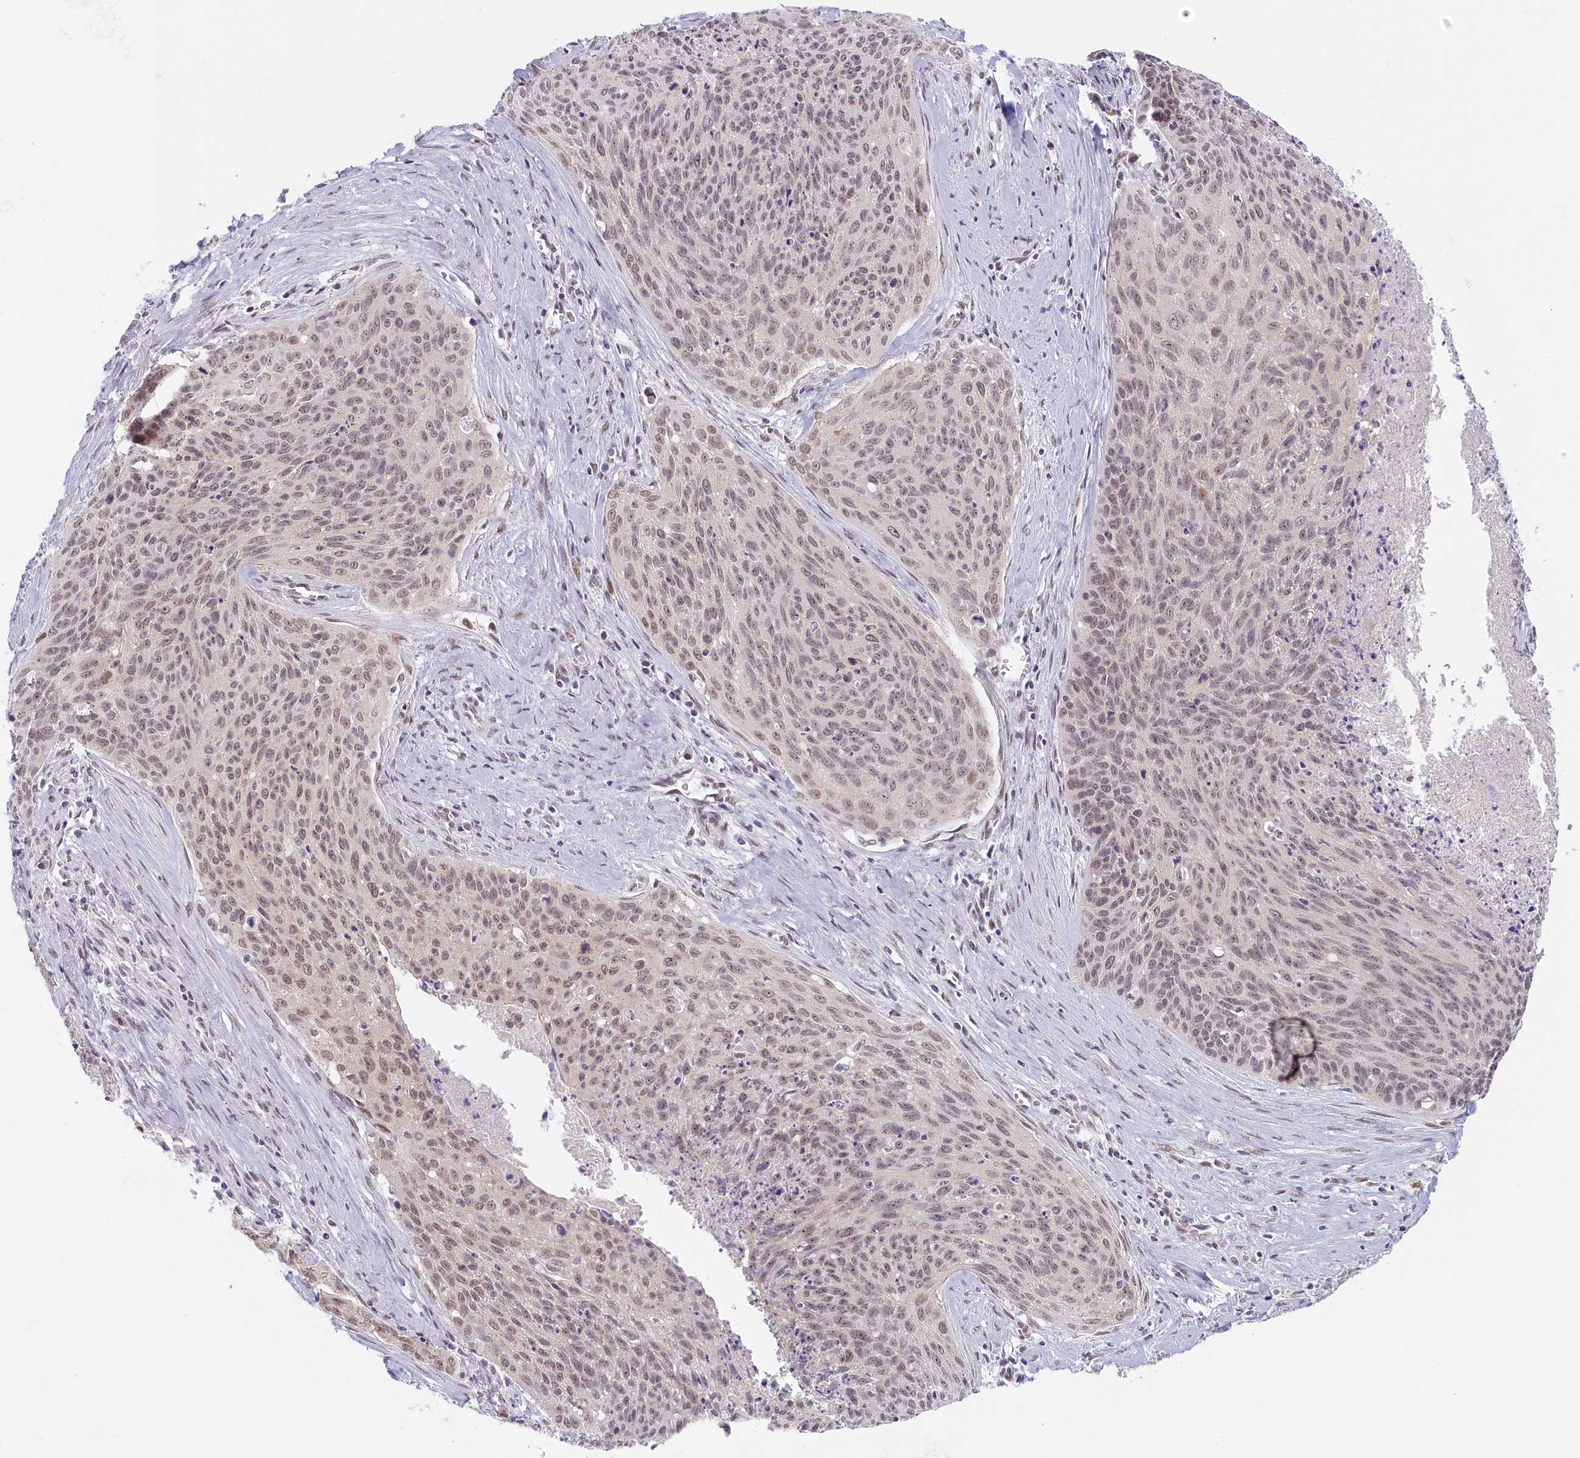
{"staining": {"intensity": "weak", "quantity": ">75%", "location": "nuclear"}, "tissue": "cervical cancer", "cell_type": "Tumor cells", "image_type": "cancer", "snomed": [{"axis": "morphology", "description": "Squamous cell carcinoma, NOS"}, {"axis": "topography", "description": "Cervix"}], "caption": "Protein staining shows weak nuclear staining in about >75% of tumor cells in cervical cancer.", "gene": "SEC31B", "patient": {"sex": "female", "age": 55}}